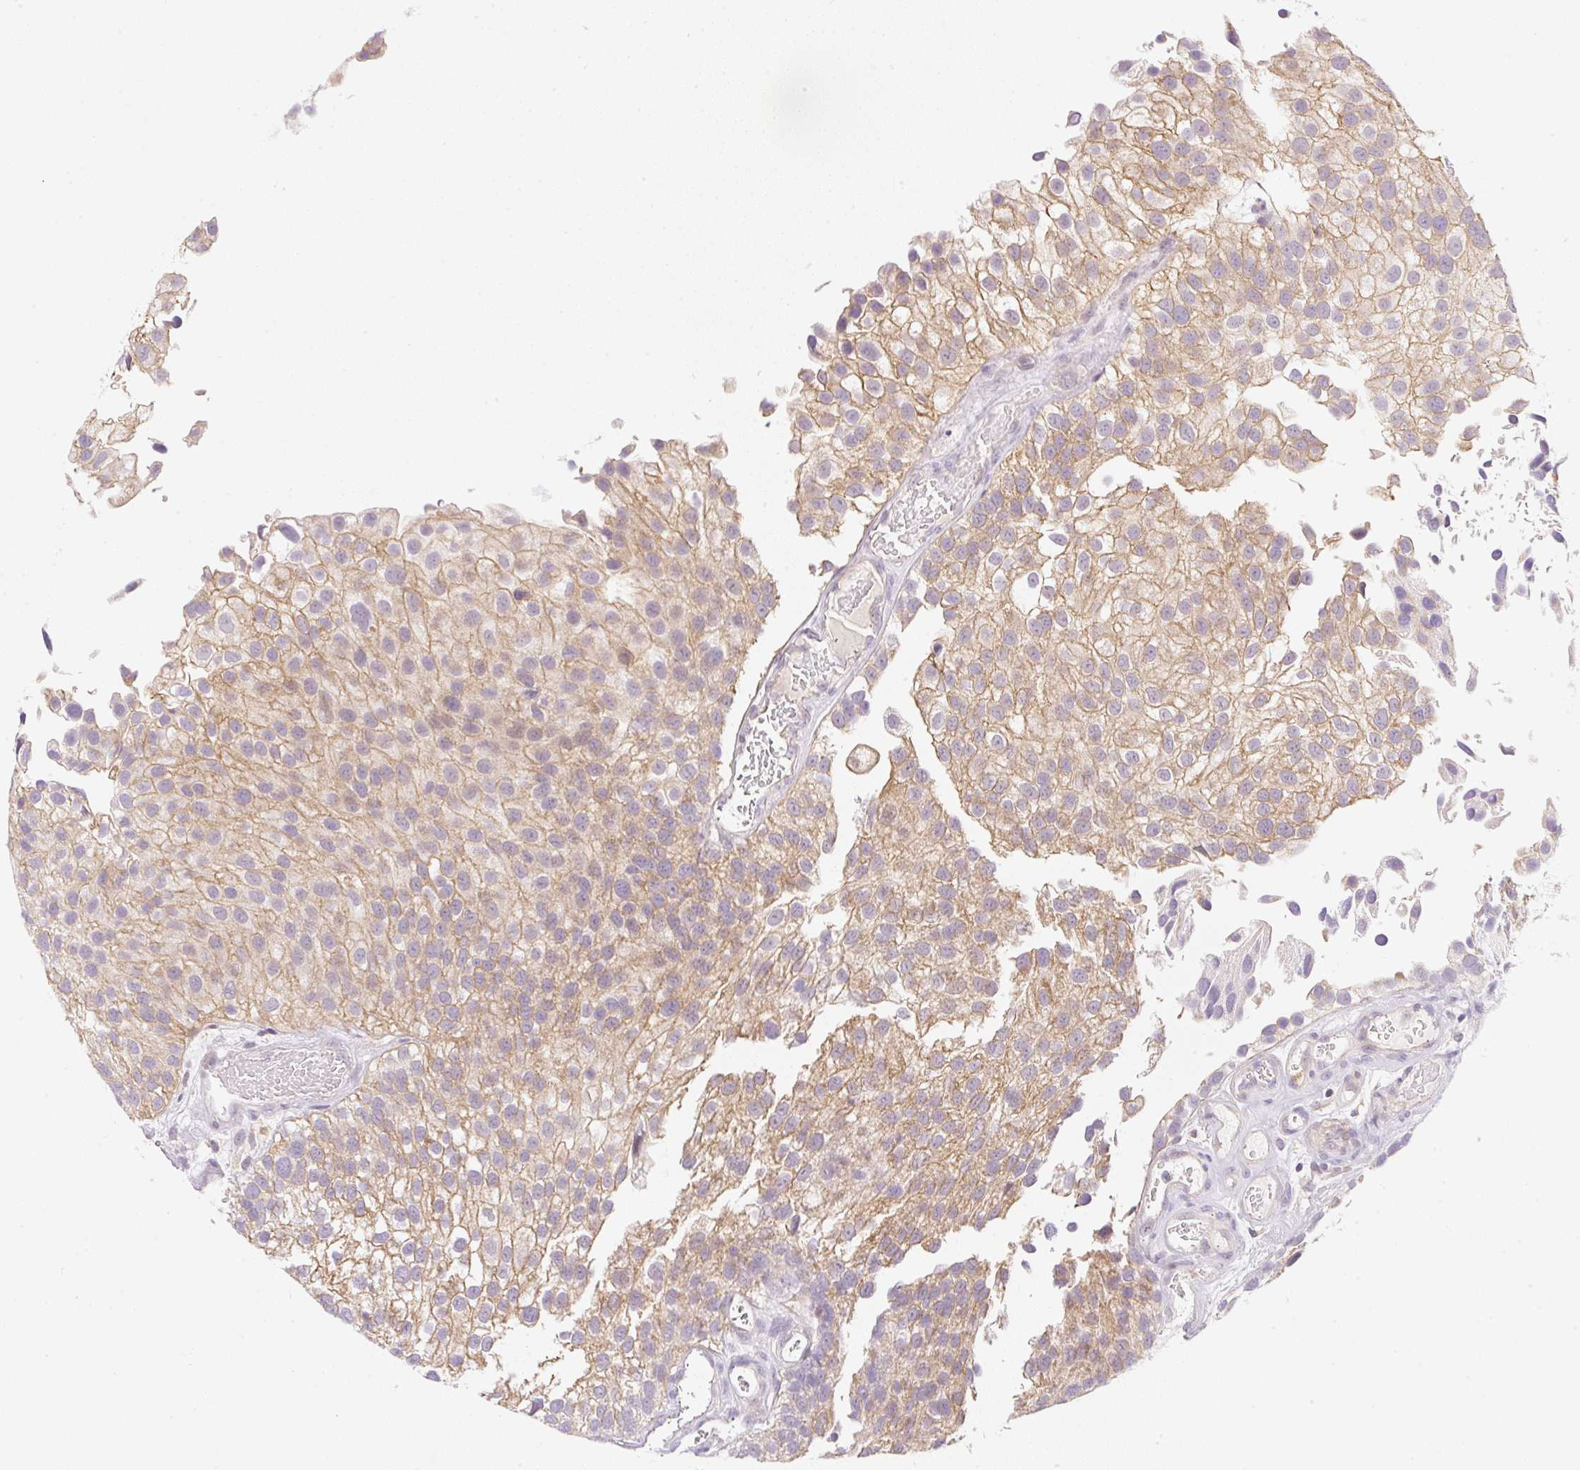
{"staining": {"intensity": "weak", "quantity": "25%-75%", "location": "cytoplasmic/membranous"}, "tissue": "urothelial cancer", "cell_type": "Tumor cells", "image_type": "cancer", "snomed": [{"axis": "morphology", "description": "Urothelial carcinoma, NOS"}, {"axis": "topography", "description": "Urinary bladder"}], "caption": "Transitional cell carcinoma stained with a protein marker reveals weak staining in tumor cells.", "gene": "OMA1", "patient": {"sex": "male", "age": 87}}